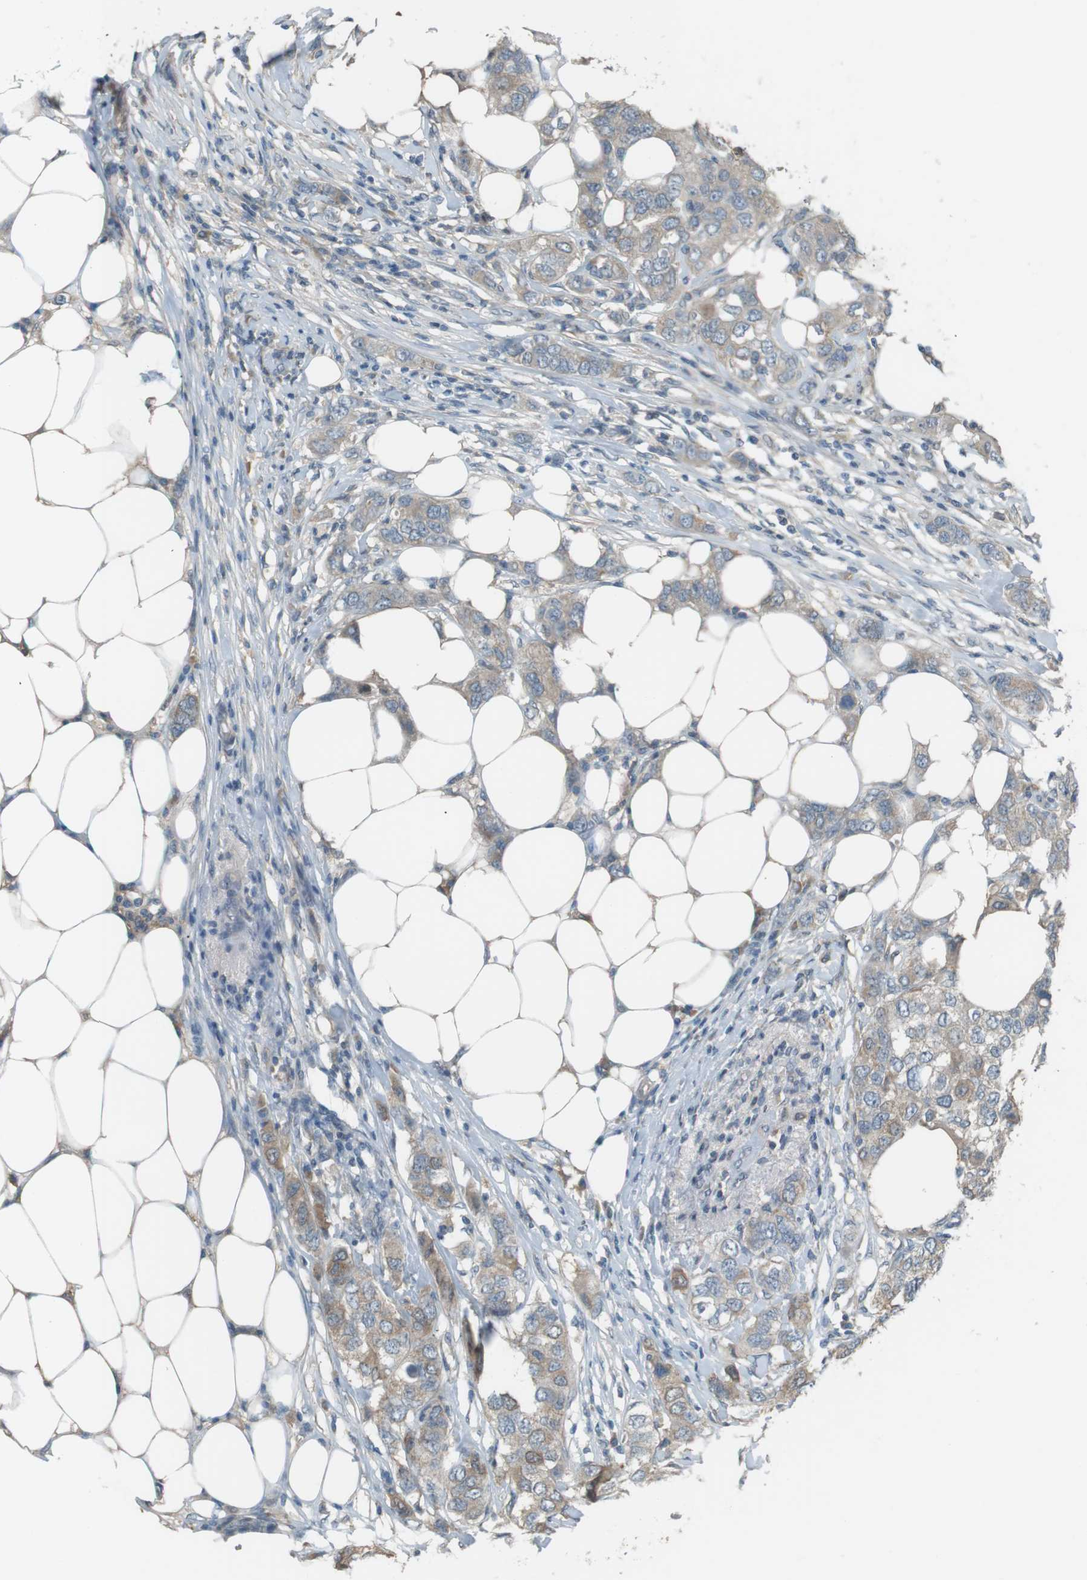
{"staining": {"intensity": "weak", "quantity": "<25%", "location": "cytoplasmic/membranous"}, "tissue": "breast cancer", "cell_type": "Tumor cells", "image_type": "cancer", "snomed": [{"axis": "morphology", "description": "Duct carcinoma"}, {"axis": "topography", "description": "Breast"}], "caption": "A high-resolution histopathology image shows IHC staining of invasive ductal carcinoma (breast), which shows no significant positivity in tumor cells.", "gene": "RTN3", "patient": {"sex": "female", "age": 50}}